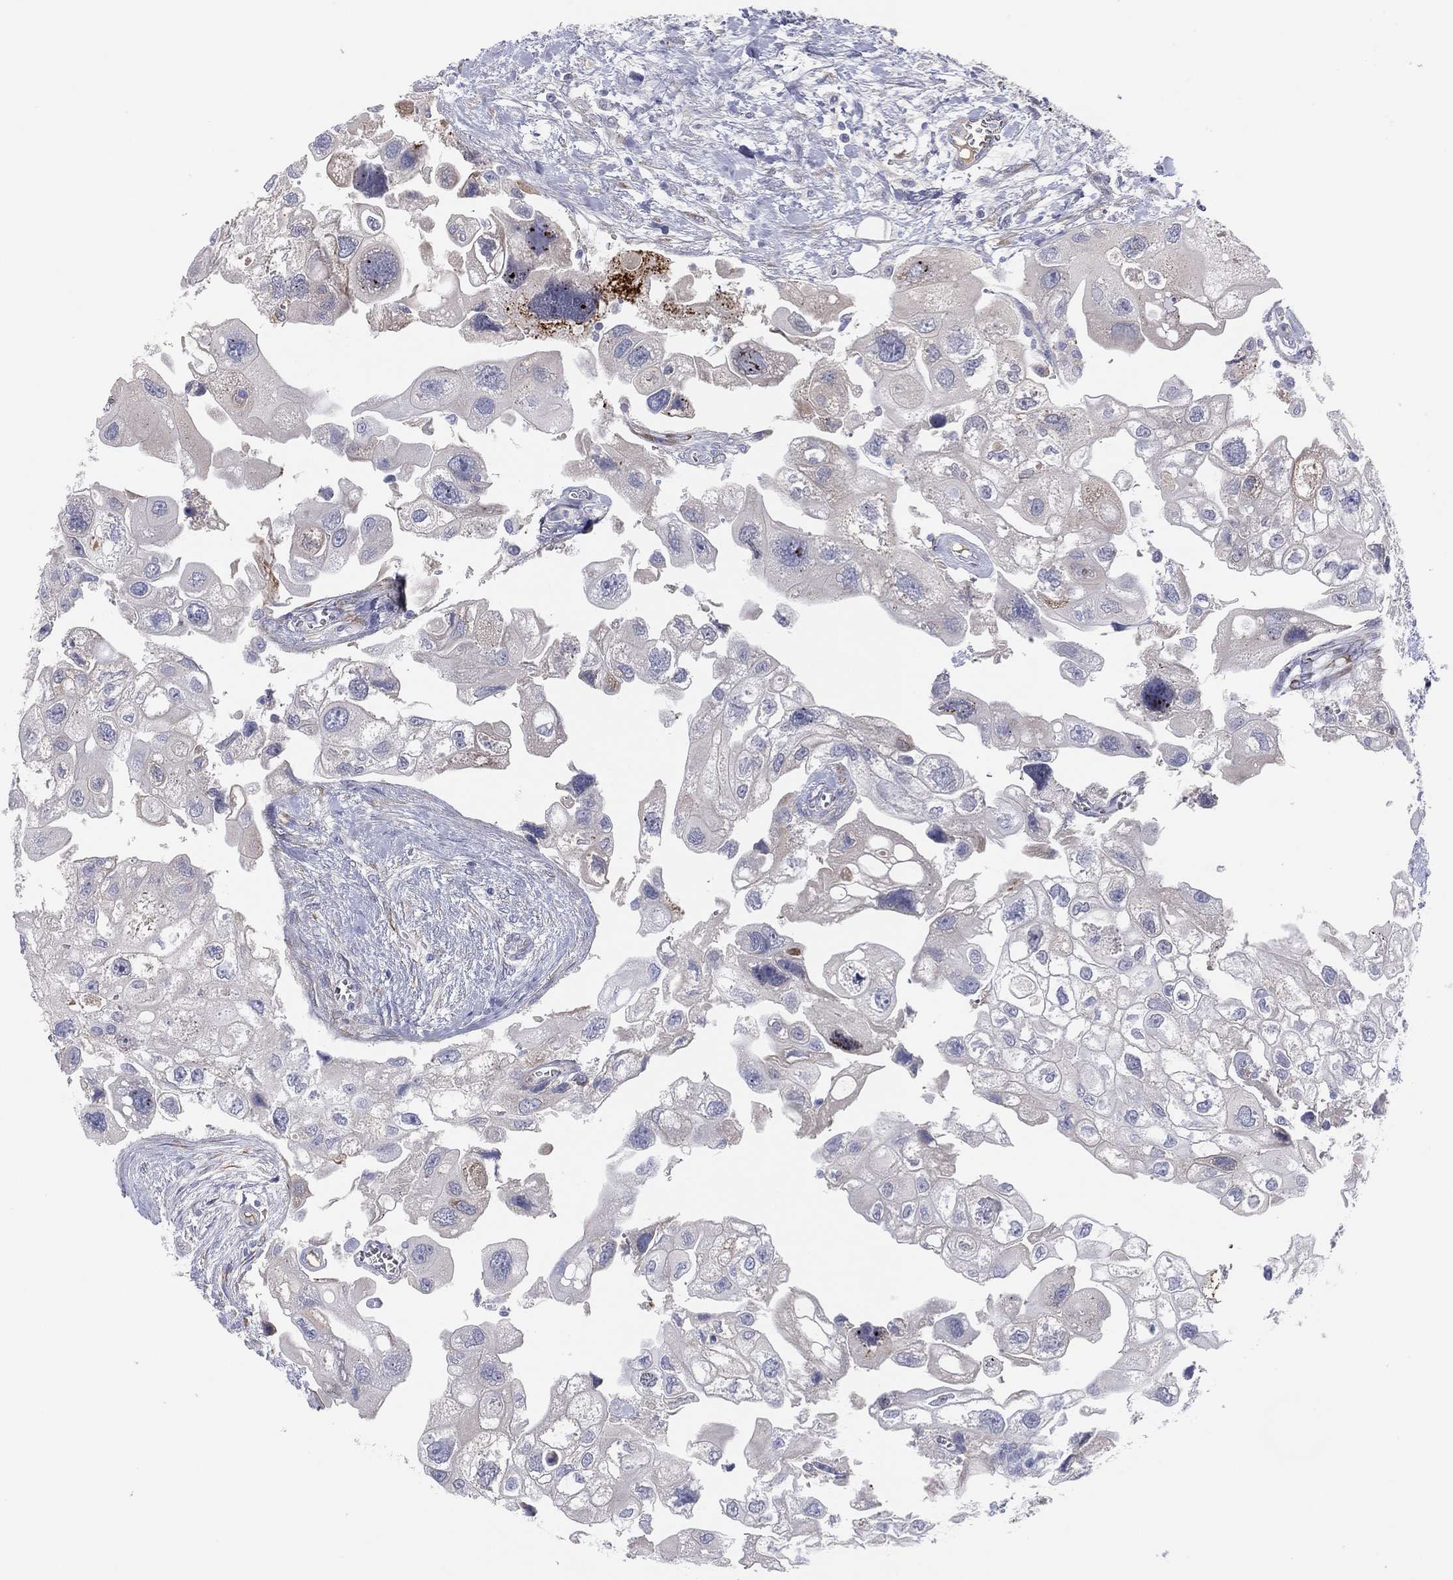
{"staining": {"intensity": "weak", "quantity": "<25%", "location": "cytoplasmic/membranous"}, "tissue": "urothelial cancer", "cell_type": "Tumor cells", "image_type": "cancer", "snomed": [{"axis": "morphology", "description": "Urothelial carcinoma, High grade"}, {"axis": "topography", "description": "Urinary bladder"}], "caption": "A micrograph of human urothelial cancer is negative for staining in tumor cells.", "gene": "MLF1", "patient": {"sex": "male", "age": 59}}